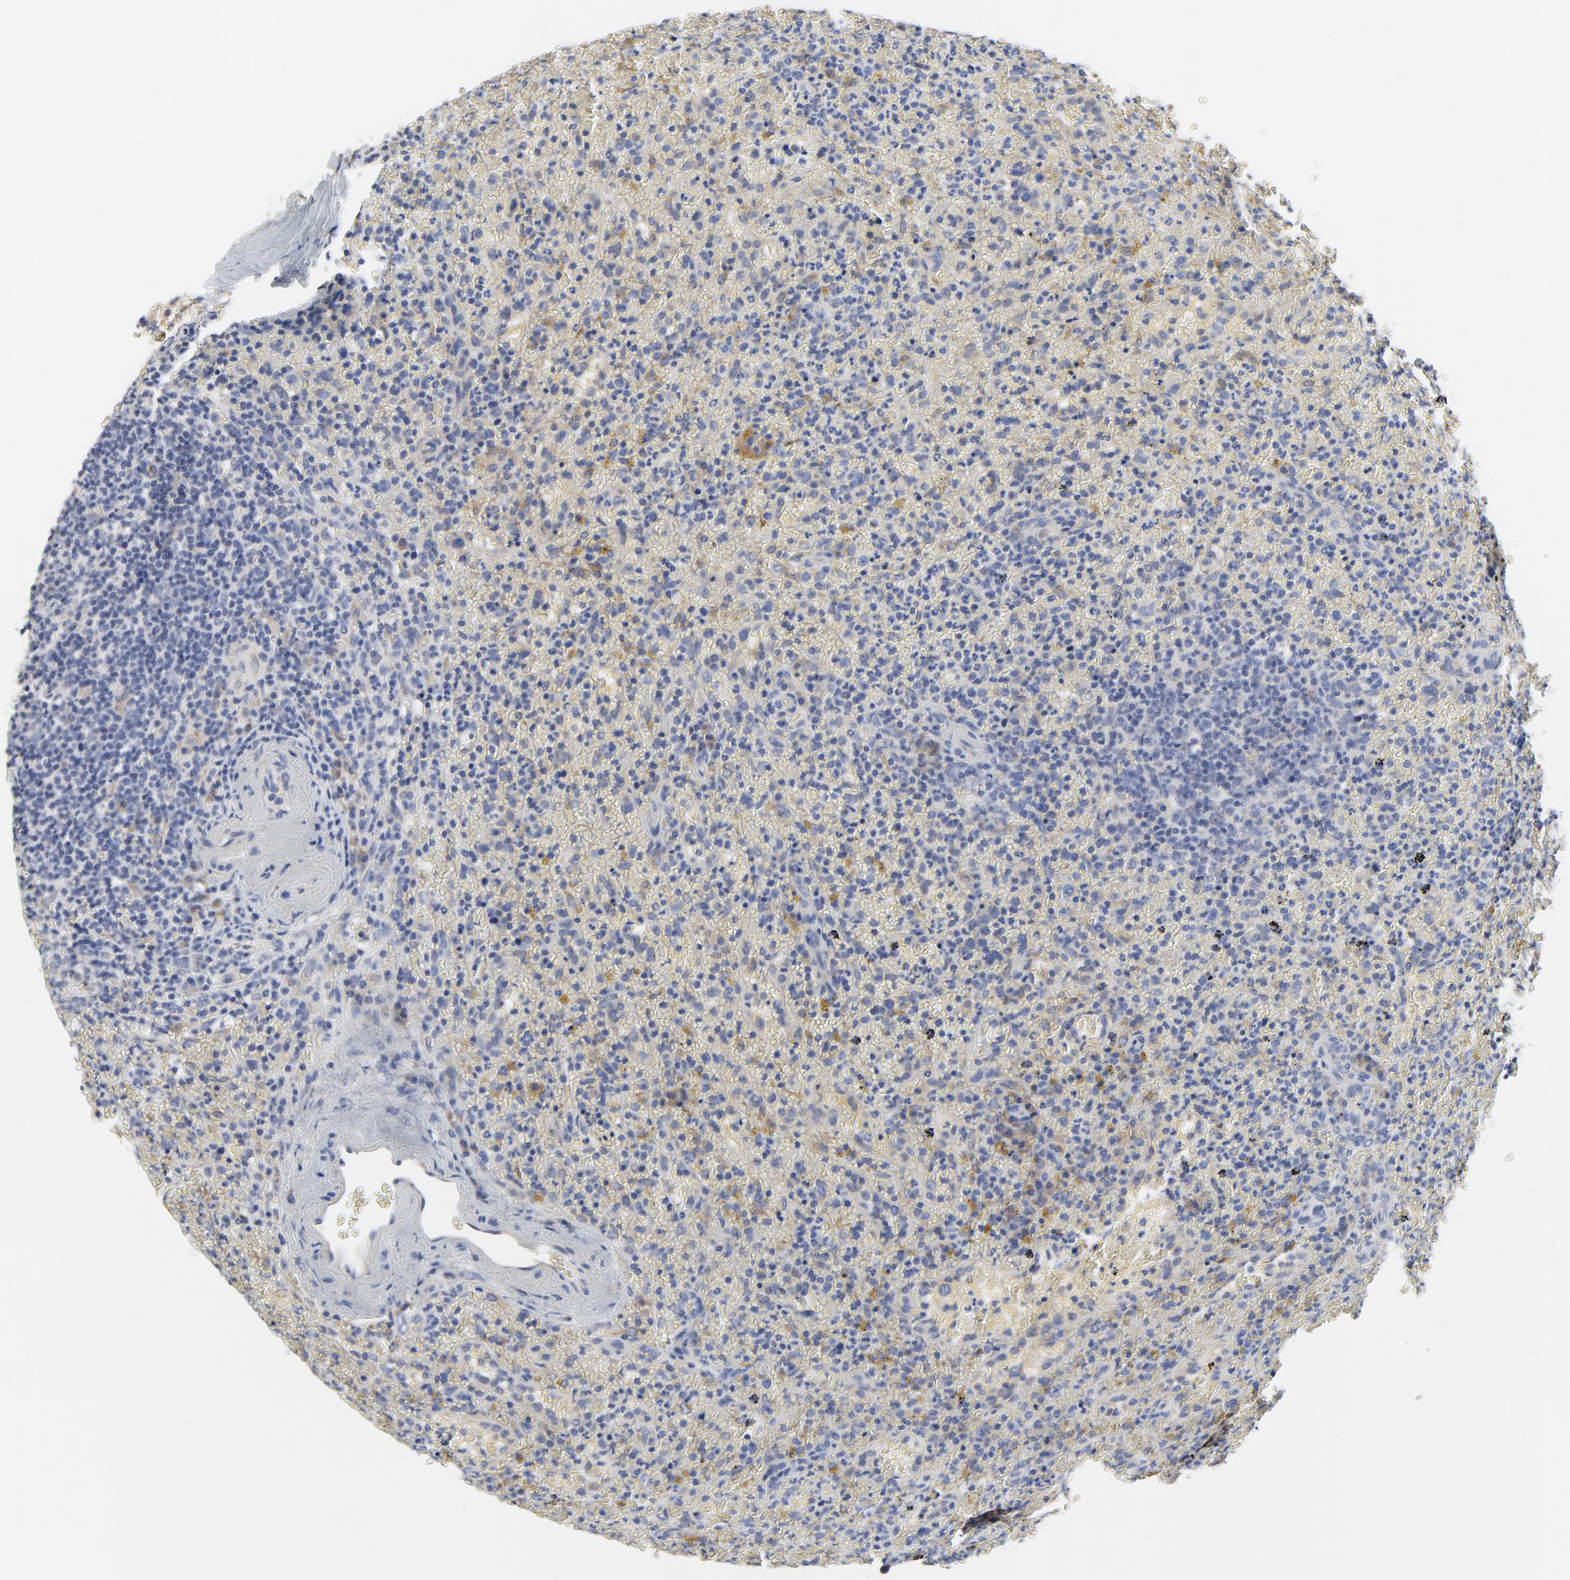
{"staining": {"intensity": "negative", "quantity": "none", "location": "none"}, "tissue": "lymphoma", "cell_type": "Tumor cells", "image_type": "cancer", "snomed": [{"axis": "morphology", "description": "Malignant lymphoma, non-Hodgkin's type, High grade"}, {"axis": "topography", "description": "Spleen"}, {"axis": "topography", "description": "Lymph node"}], "caption": "Immunohistochemistry of lymphoma shows no expression in tumor cells.", "gene": "DHRSX", "patient": {"sex": "female", "age": 70}}